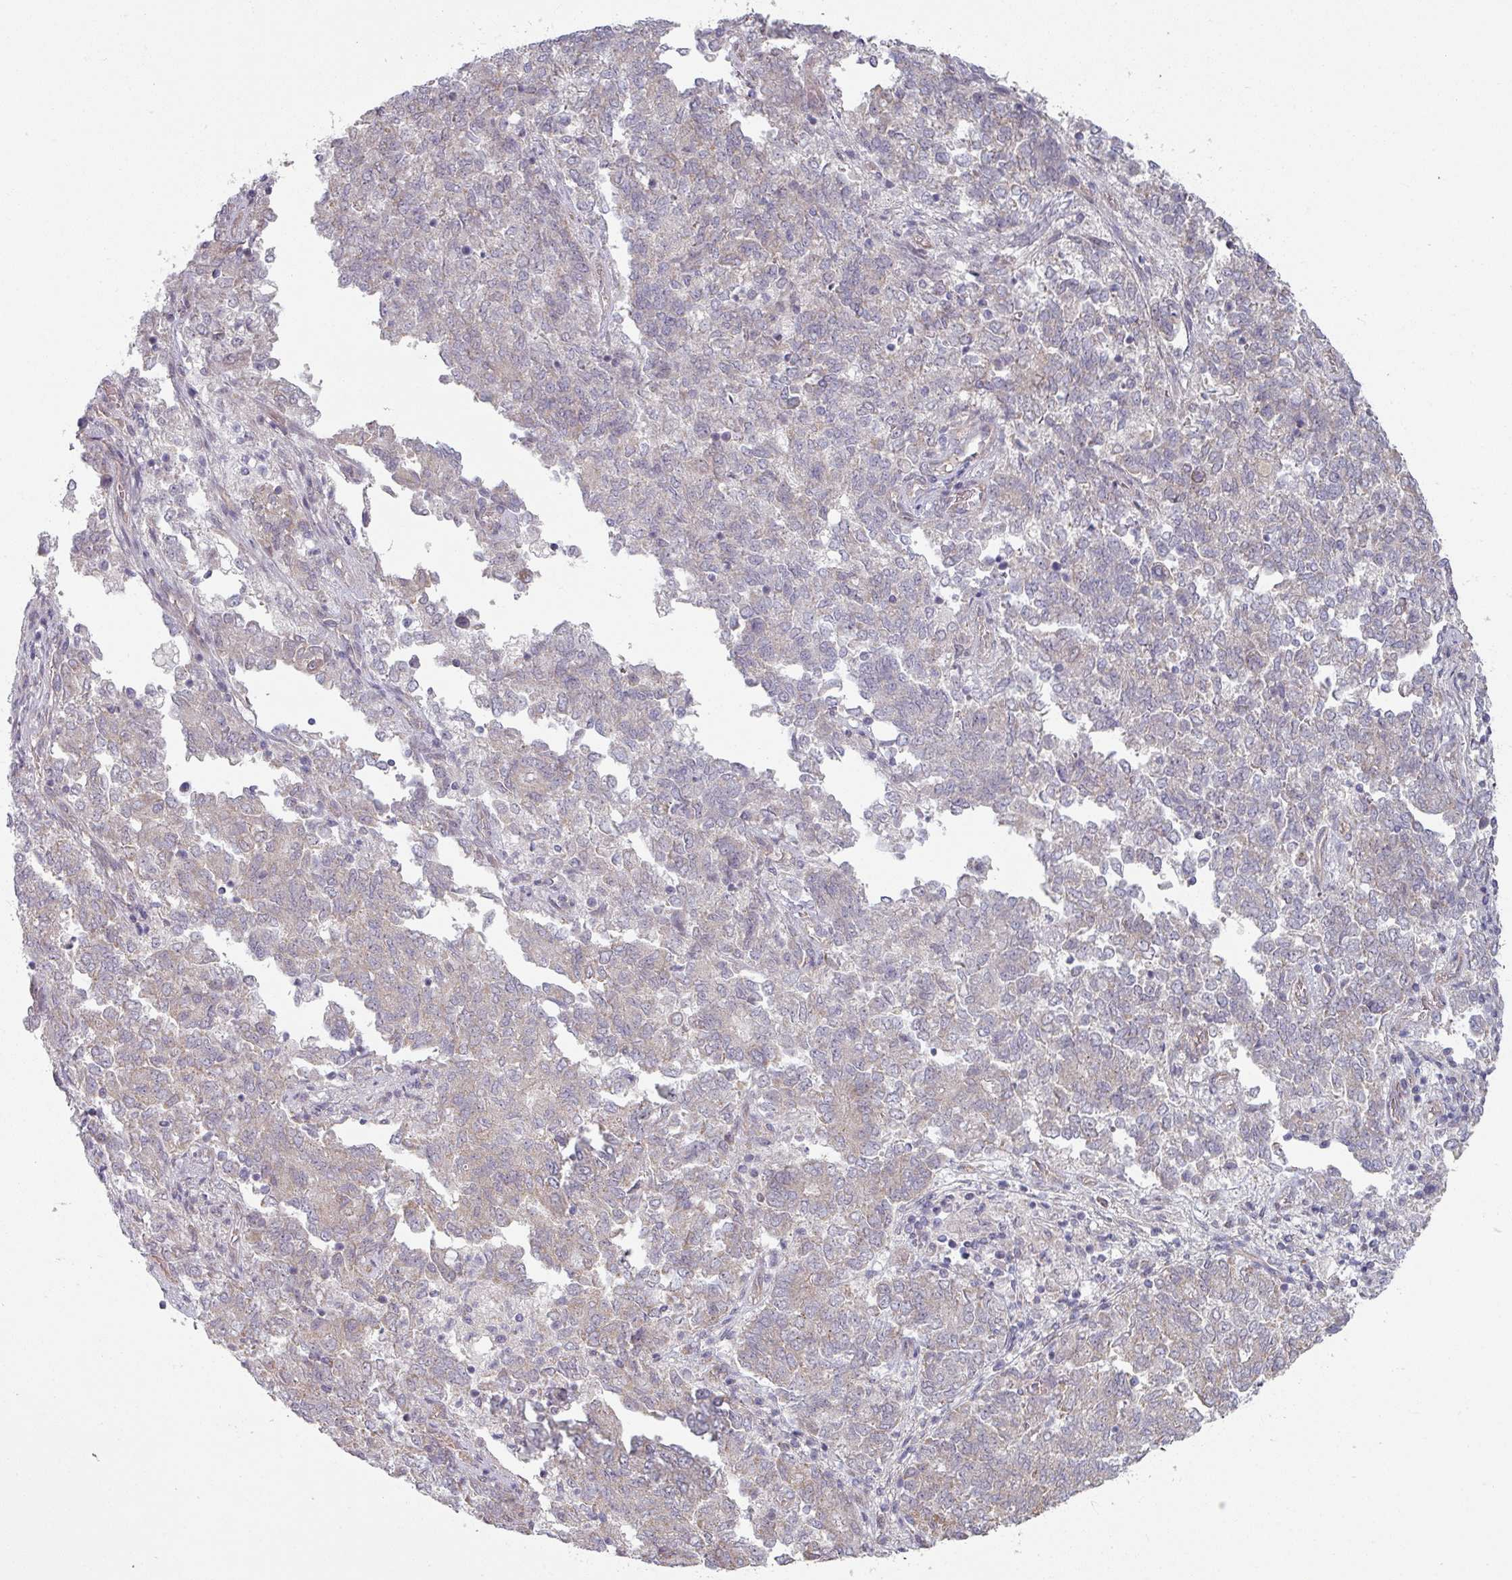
{"staining": {"intensity": "negative", "quantity": "none", "location": "none"}, "tissue": "endometrial cancer", "cell_type": "Tumor cells", "image_type": "cancer", "snomed": [{"axis": "morphology", "description": "Adenocarcinoma, NOS"}, {"axis": "topography", "description": "Endometrium"}], "caption": "Tumor cells show no significant positivity in adenocarcinoma (endometrial).", "gene": "PLEKHJ1", "patient": {"sex": "female", "age": 80}}